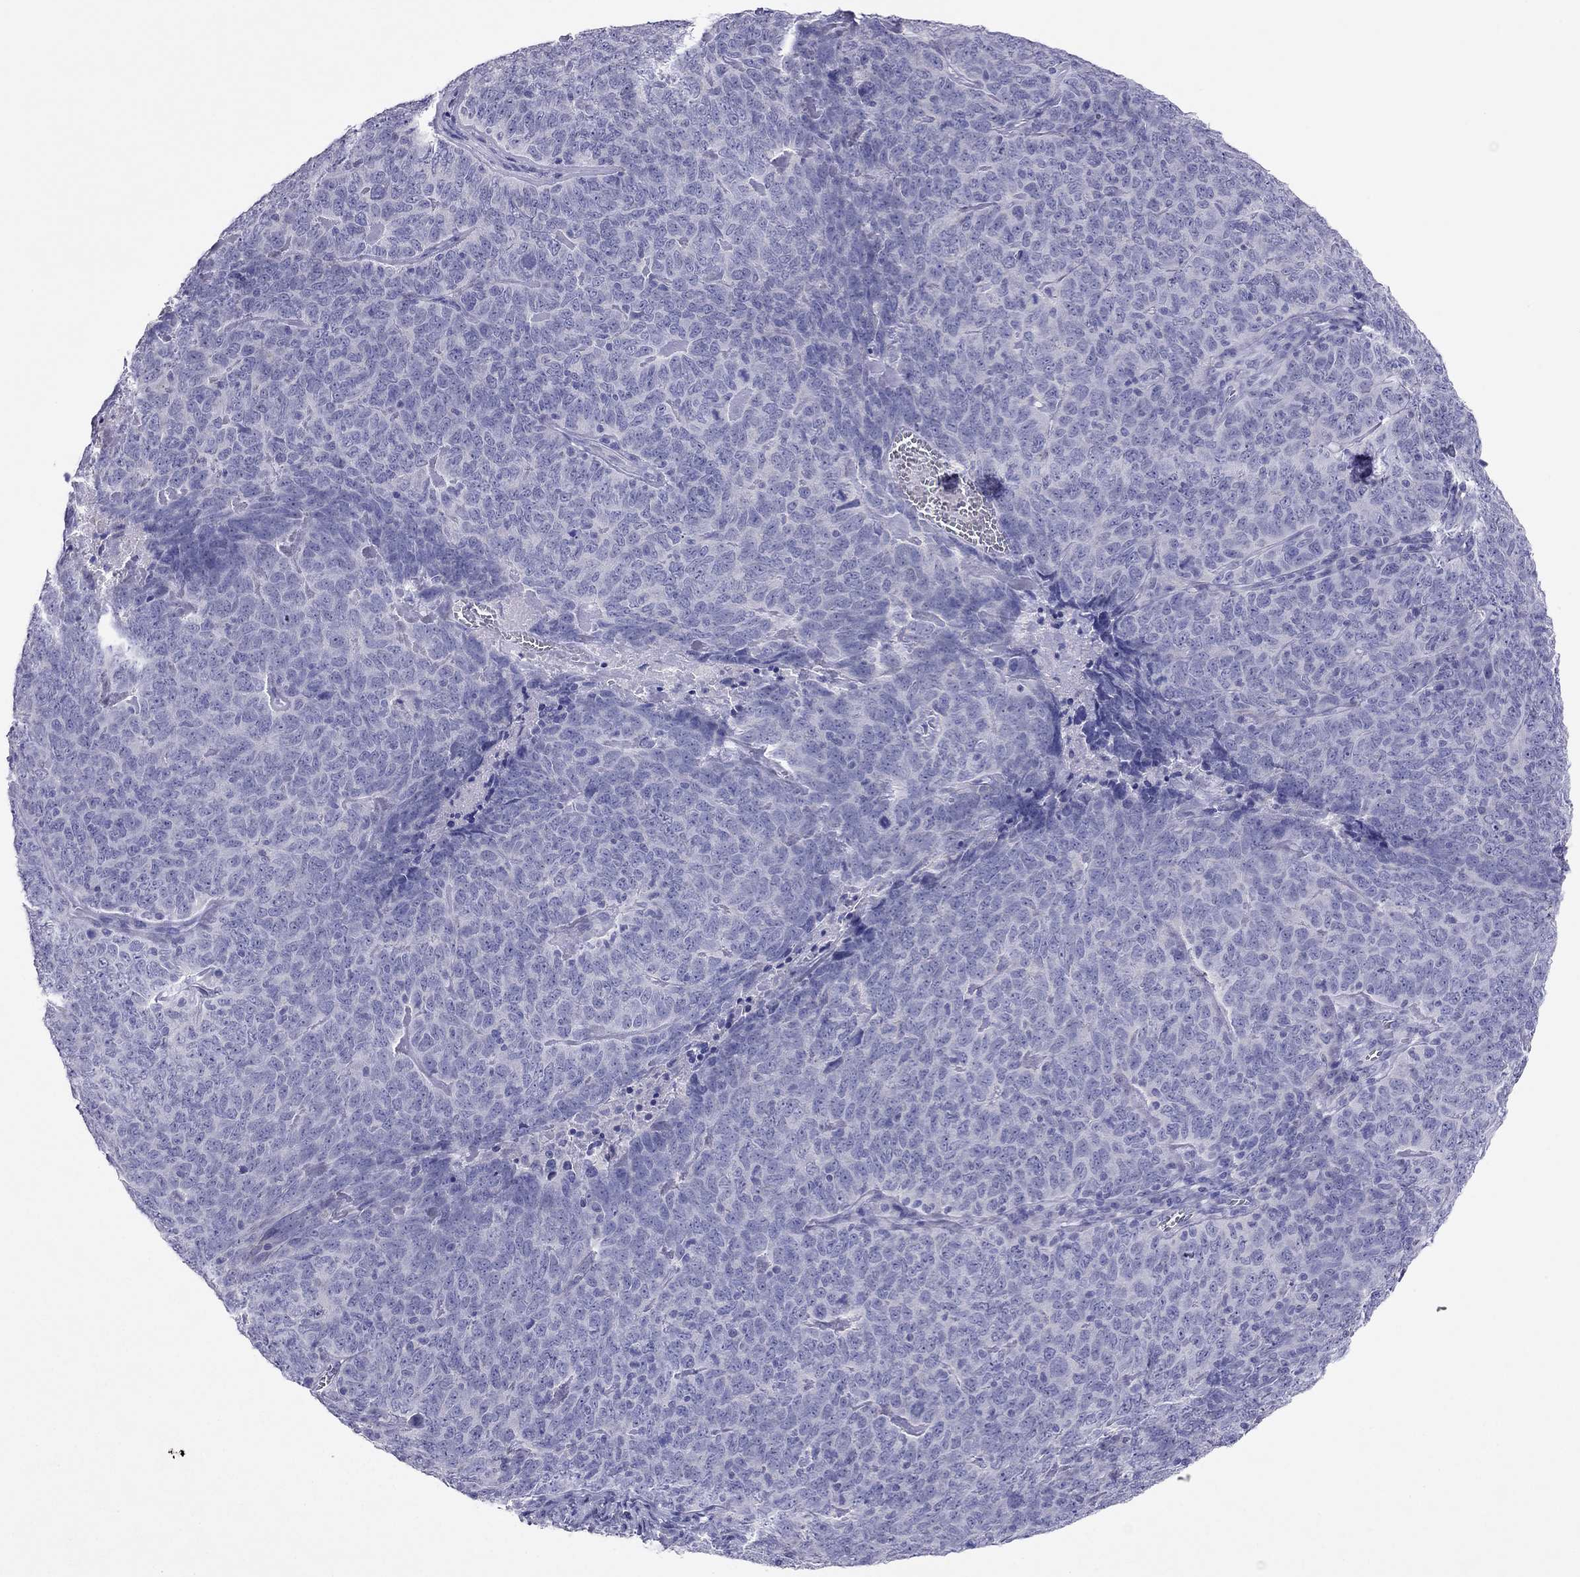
{"staining": {"intensity": "strong", "quantity": "<25%", "location": "cytoplasmic/membranous"}, "tissue": "skin cancer", "cell_type": "Tumor cells", "image_type": "cancer", "snomed": [{"axis": "morphology", "description": "Squamous cell carcinoma, NOS"}, {"axis": "topography", "description": "Skin"}, {"axis": "topography", "description": "Anal"}], "caption": "Immunohistochemistry (IHC) histopathology image of skin cancer (squamous cell carcinoma) stained for a protein (brown), which demonstrates medium levels of strong cytoplasmic/membranous staining in approximately <25% of tumor cells.", "gene": "CAPNS2", "patient": {"sex": "female", "age": 51}}